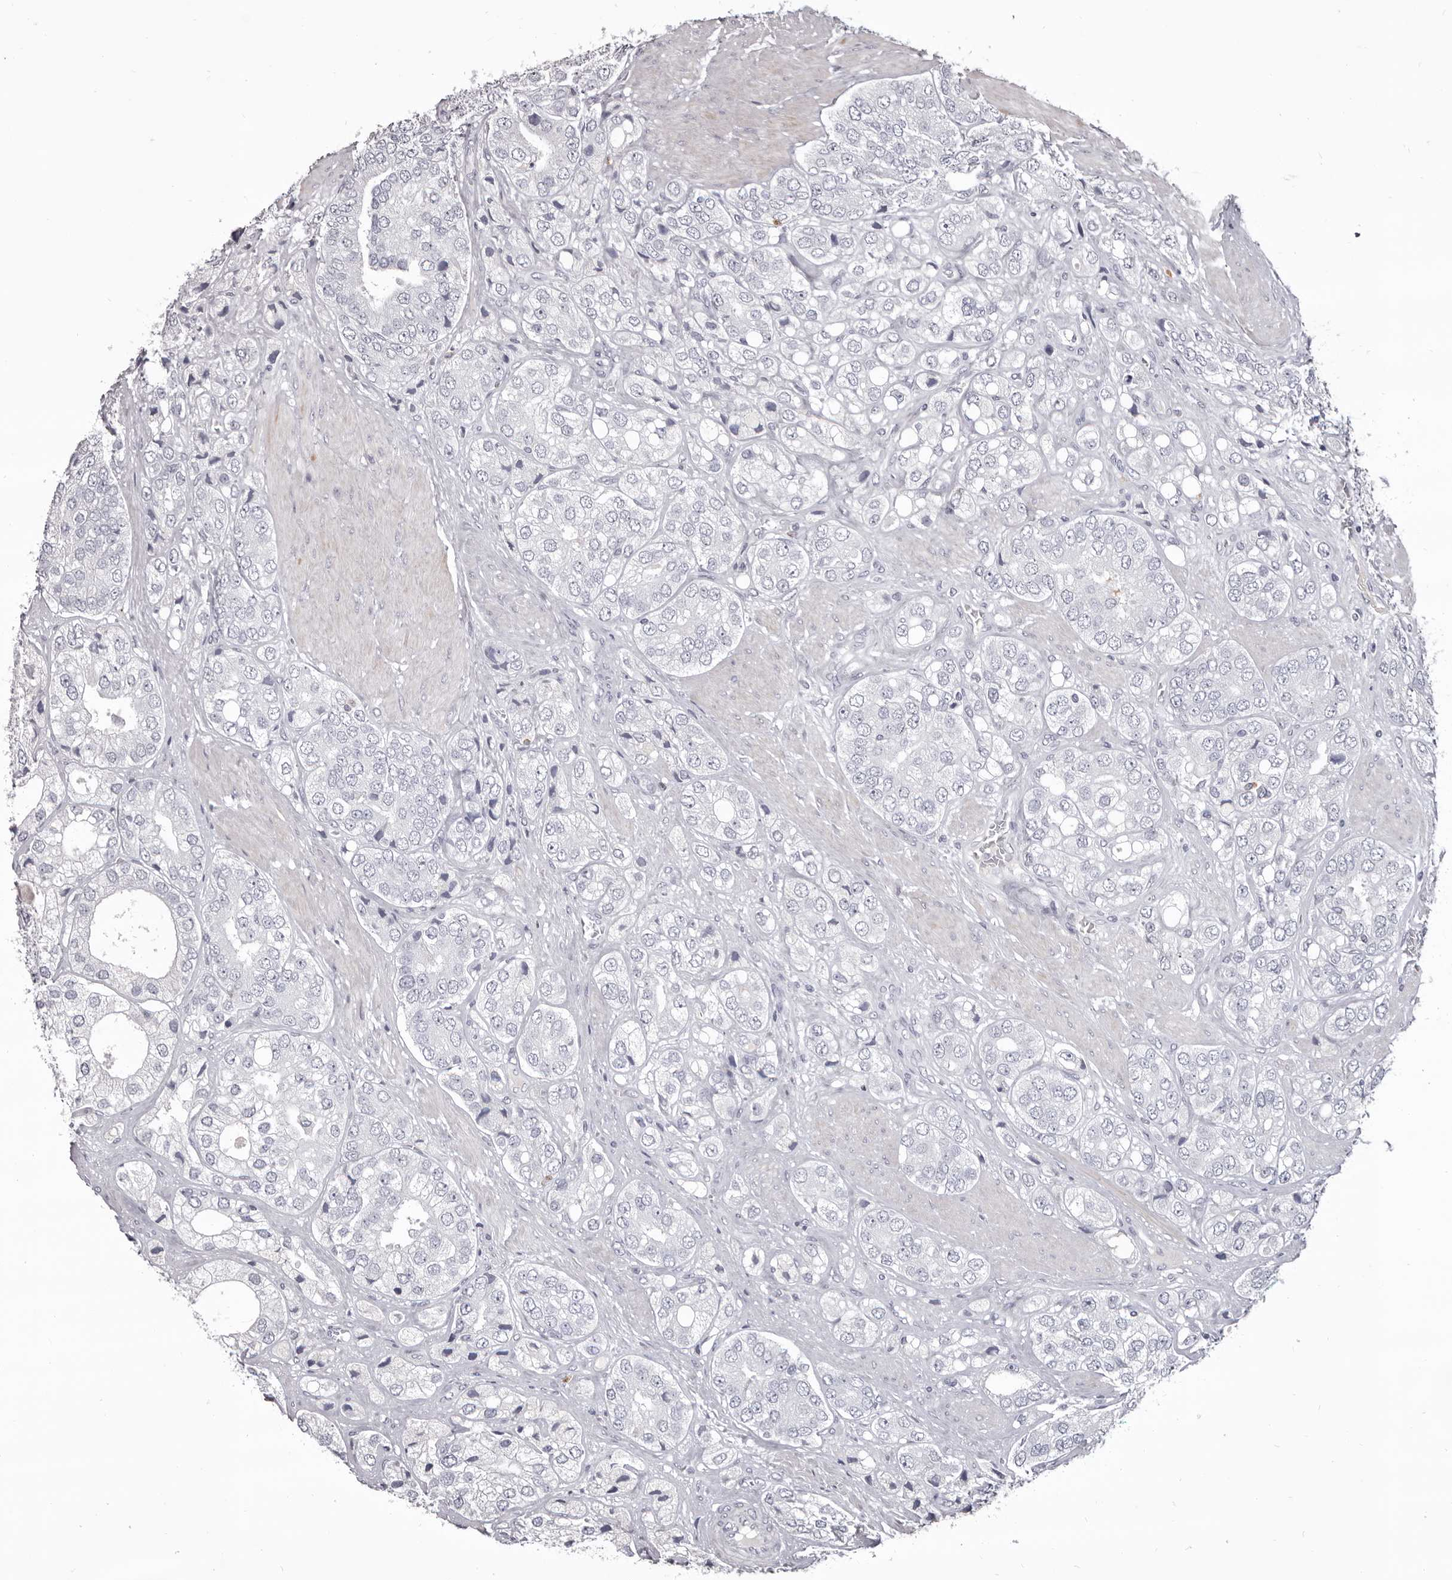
{"staining": {"intensity": "negative", "quantity": "none", "location": "none"}, "tissue": "prostate cancer", "cell_type": "Tumor cells", "image_type": "cancer", "snomed": [{"axis": "morphology", "description": "Adenocarcinoma, High grade"}, {"axis": "topography", "description": "Prostate"}], "caption": "DAB (3,3'-diaminobenzidine) immunohistochemical staining of human adenocarcinoma (high-grade) (prostate) reveals no significant staining in tumor cells.", "gene": "GZMH", "patient": {"sex": "male", "age": 50}}